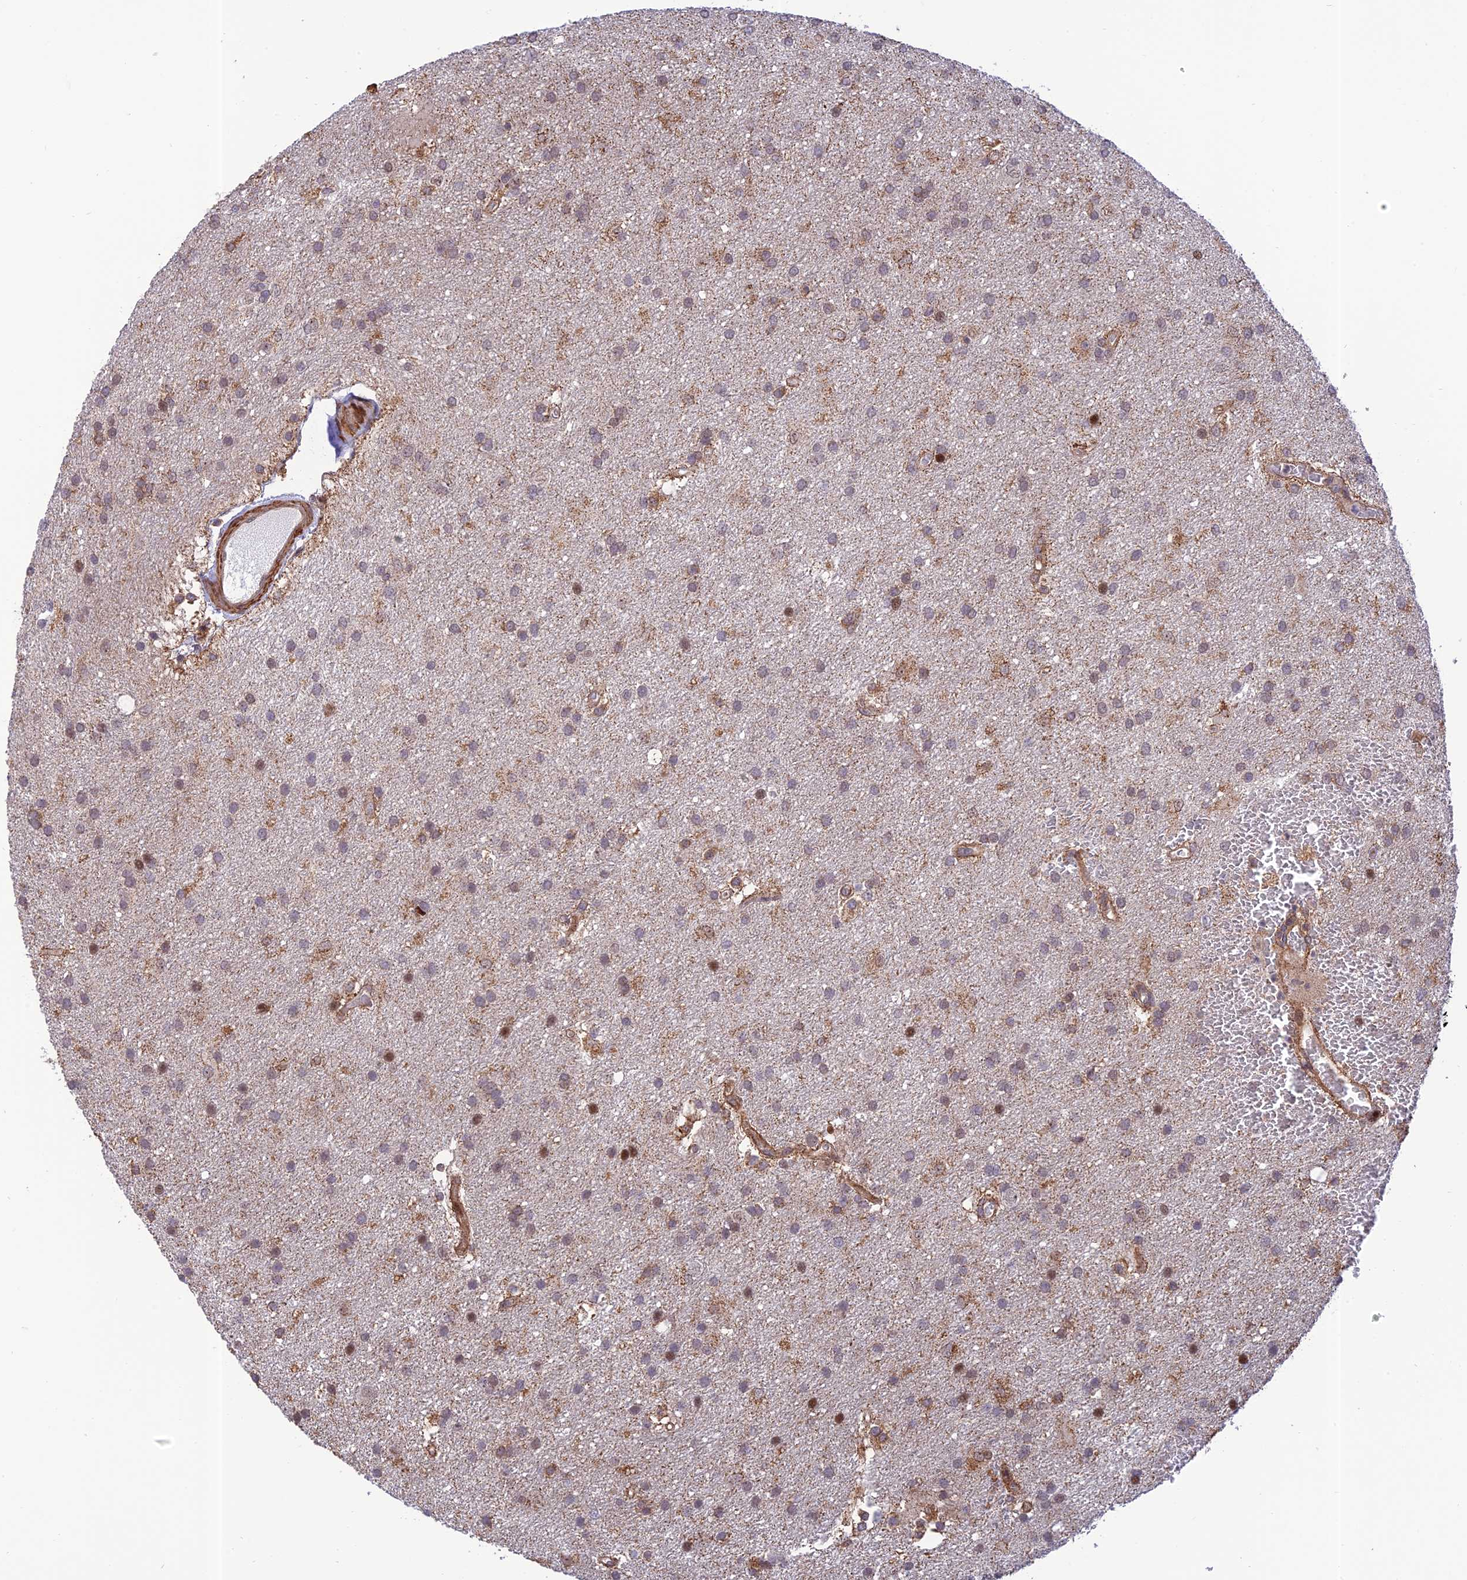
{"staining": {"intensity": "moderate", "quantity": "<25%", "location": "cytoplasmic/membranous,nuclear"}, "tissue": "glioma", "cell_type": "Tumor cells", "image_type": "cancer", "snomed": [{"axis": "morphology", "description": "Glioma, malignant, Low grade"}, {"axis": "topography", "description": "Brain"}], "caption": "Protein expression analysis of malignant low-grade glioma reveals moderate cytoplasmic/membranous and nuclear expression in about <25% of tumor cells. The protein is stained brown, and the nuclei are stained in blue (DAB (3,3'-diaminobenzidine) IHC with brightfield microscopy, high magnification).", "gene": "ZNF584", "patient": {"sex": "male", "age": 66}}